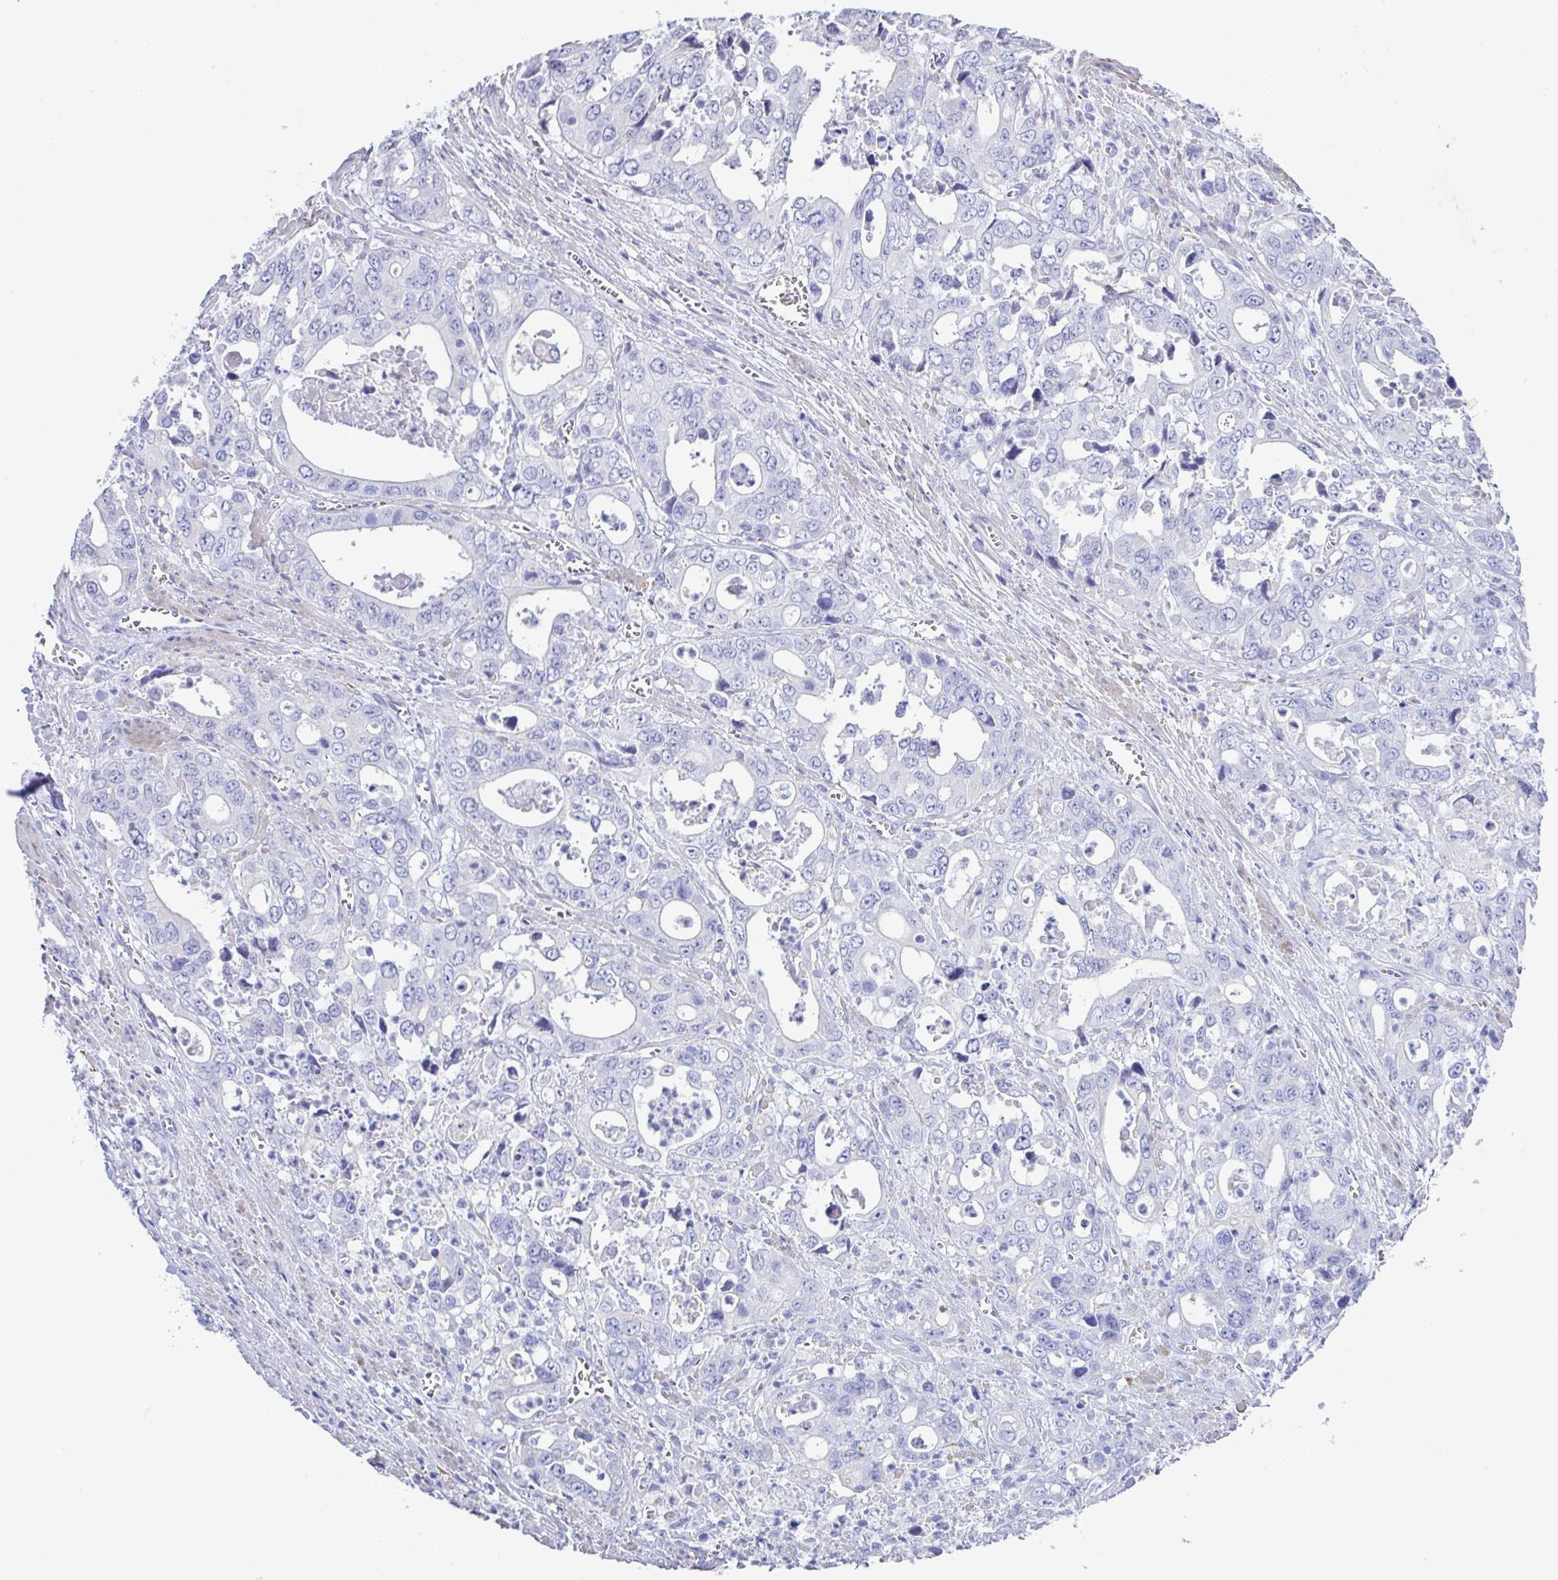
{"staining": {"intensity": "negative", "quantity": "none", "location": "none"}, "tissue": "stomach cancer", "cell_type": "Tumor cells", "image_type": "cancer", "snomed": [{"axis": "morphology", "description": "Adenocarcinoma, NOS"}, {"axis": "topography", "description": "Stomach, upper"}], "caption": "Image shows no significant protein positivity in tumor cells of stomach cancer (adenocarcinoma).", "gene": "MED11", "patient": {"sex": "male", "age": 74}}